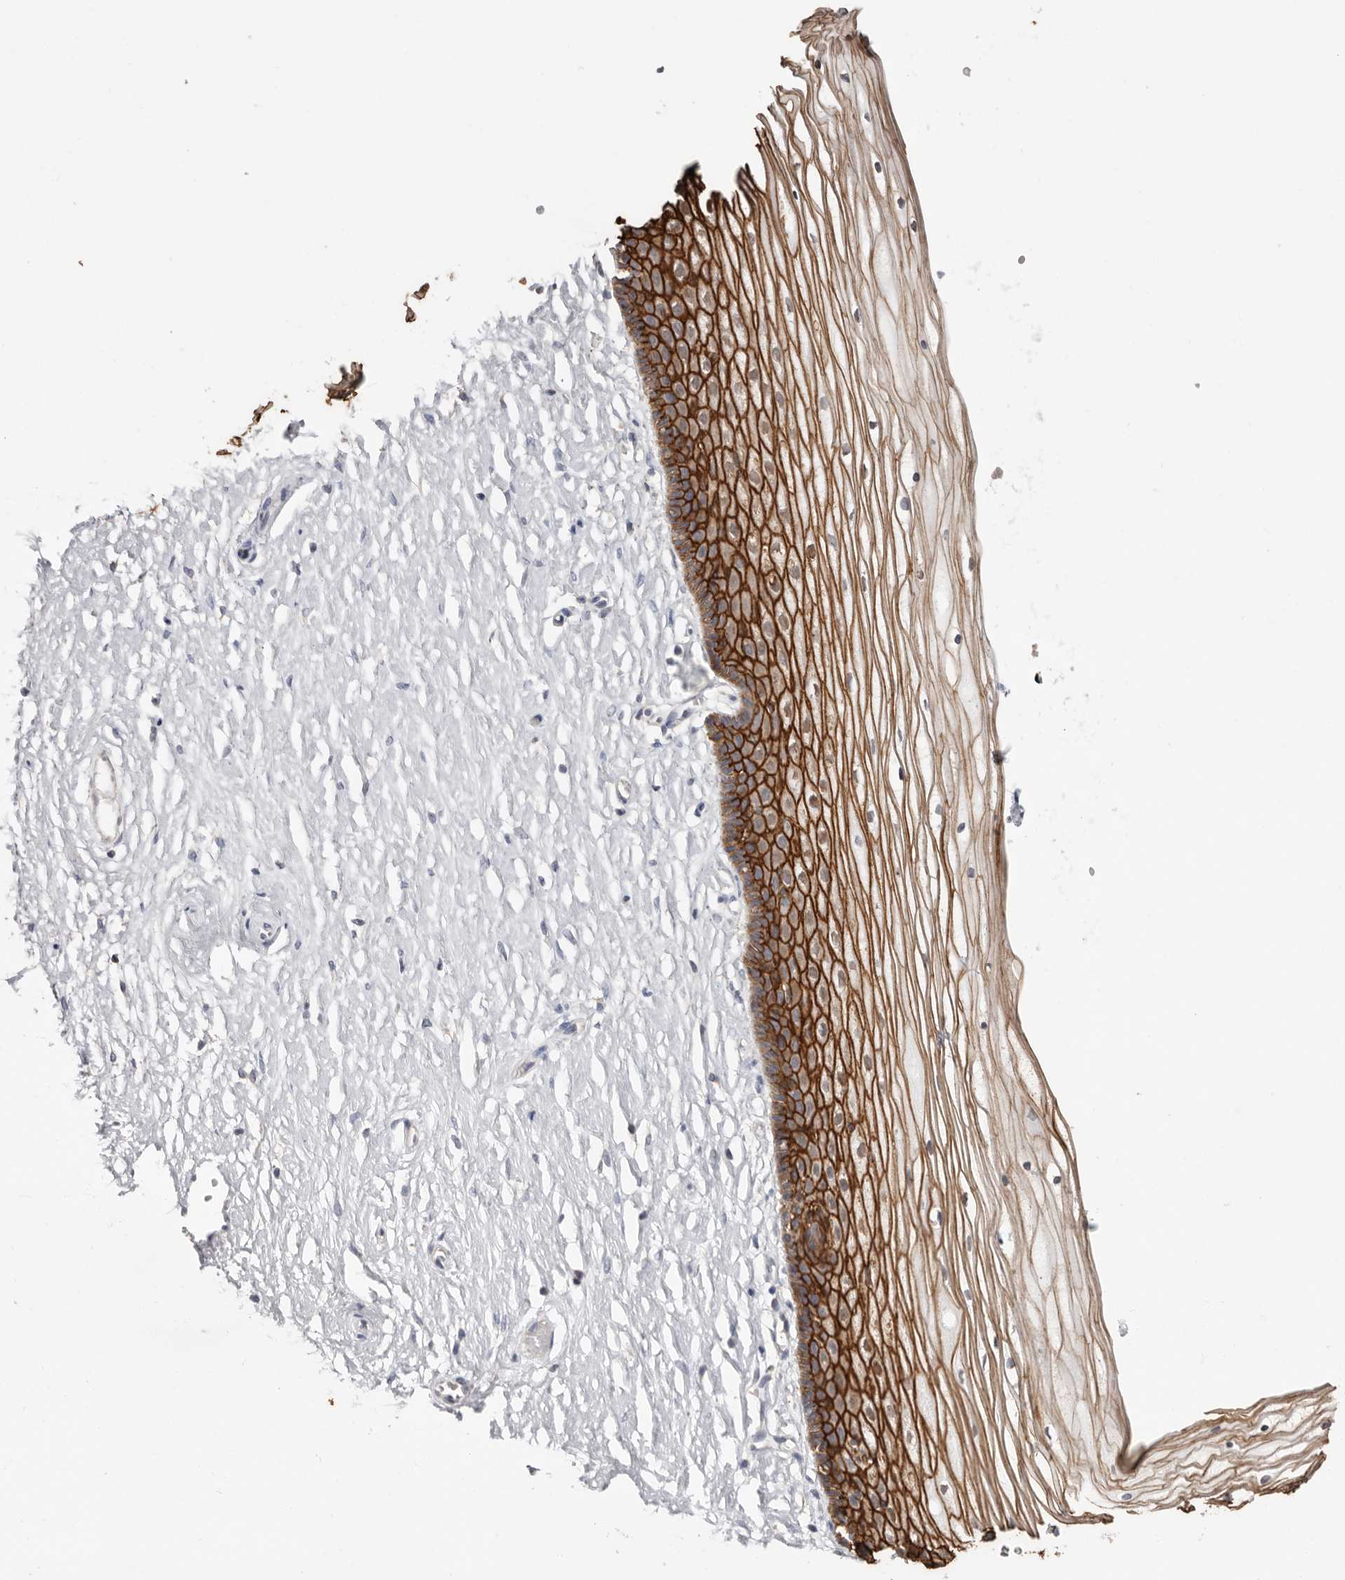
{"staining": {"intensity": "strong", "quantity": ">75%", "location": "cytoplasmic/membranous"}, "tissue": "vagina", "cell_type": "Squamous epithelial cells", "image_type": "normal", "snomed": [{"axis": "morphology", "description": "Normal tissue, NOS"}, {"axis": "topography", "description": "Vagina"}, {"axis": "topography", "description": "Cervix"}], "caption": "Normal vagina was stained to show a protein in brown. There is high levels of strong cytoplasmic/membranous expression in about >75% of squamous epithelial cells. Immunohistochemistry stains the protein in brown and the nuclei are stained blue.", "gene": "S100A14", "patient": {"sex": "female", "age": 40}}